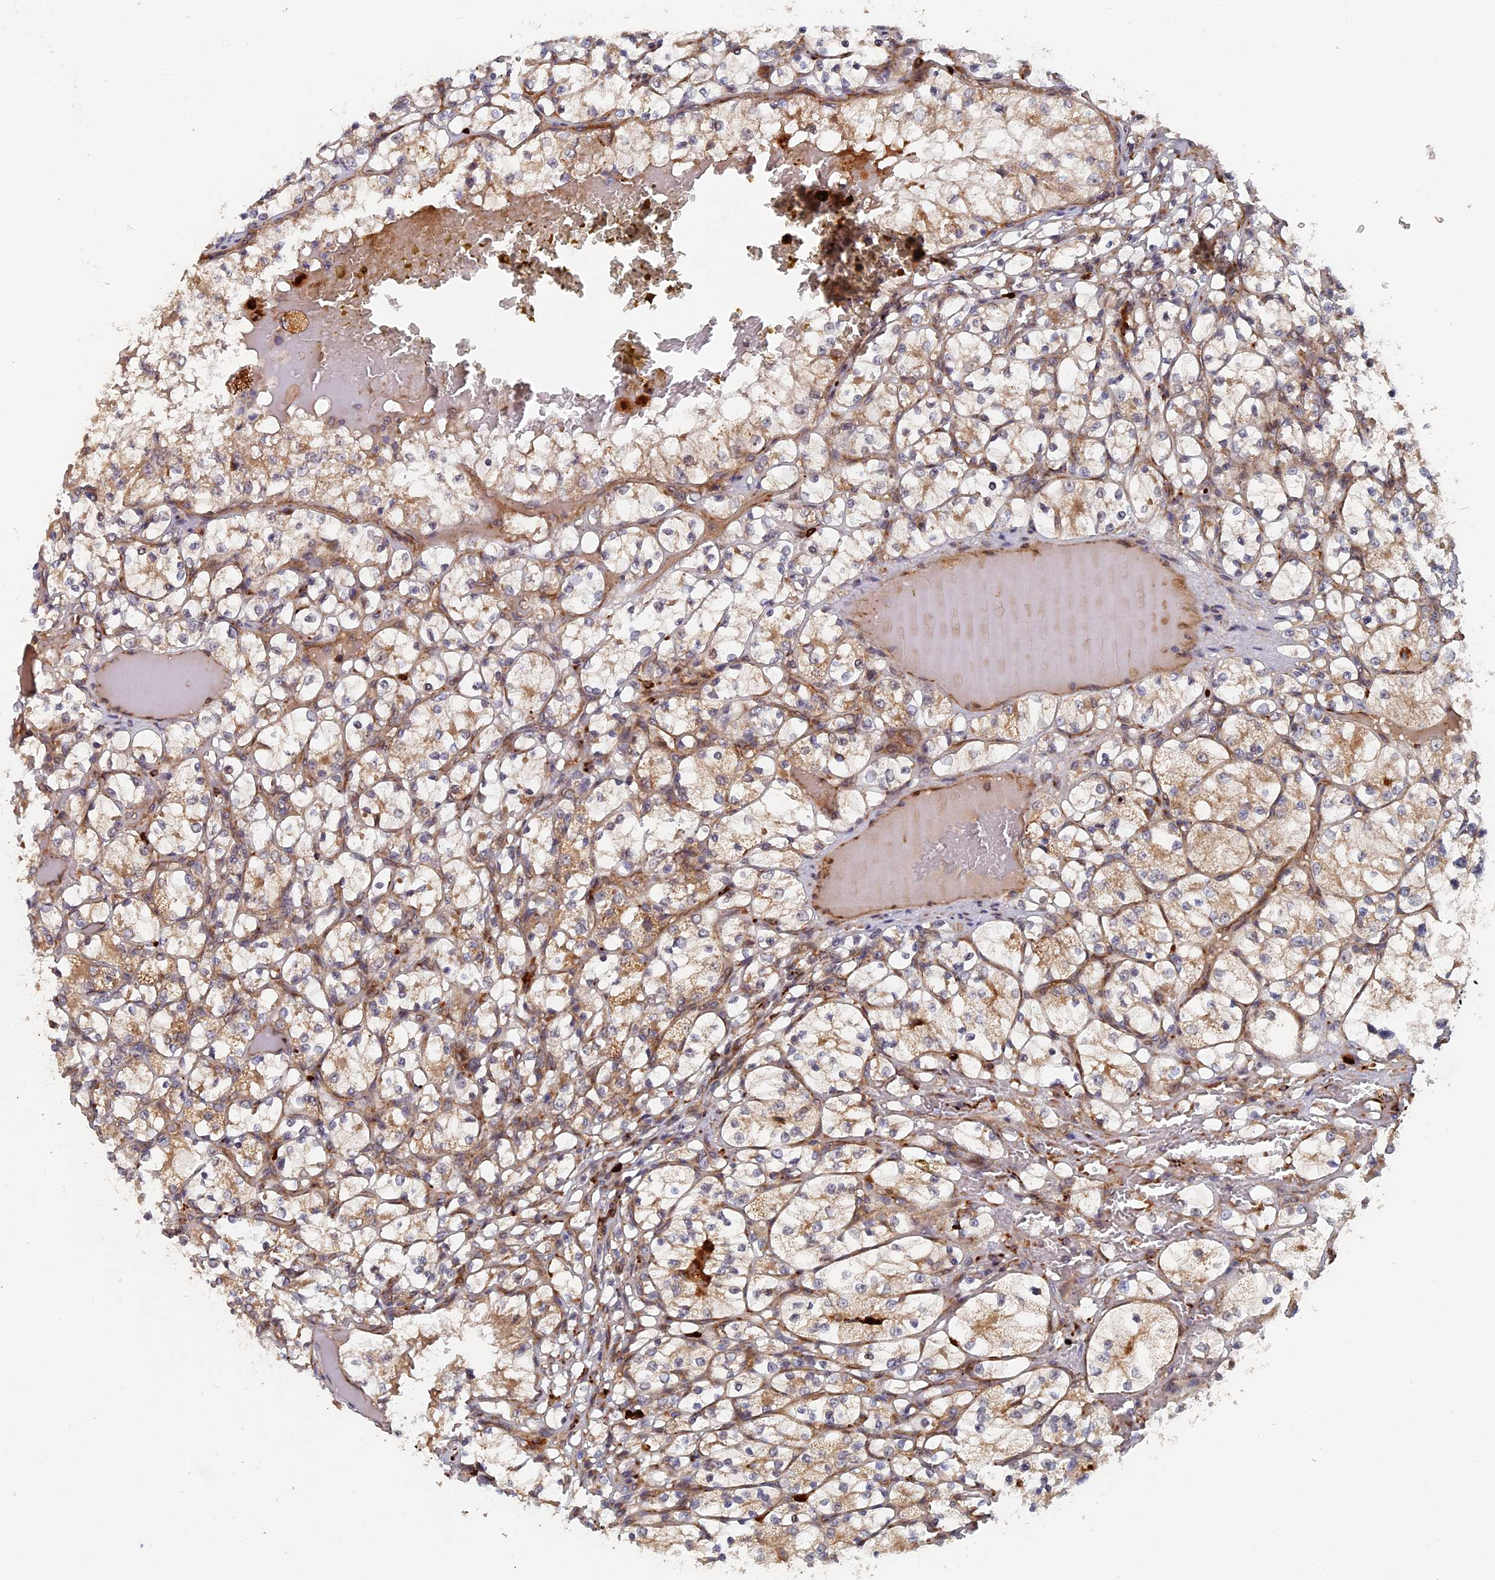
{"staining": {"intensity": "weak", "quantity": "<25%", "location": "cytoplasmic/membranous"}, "tissue": "renal cancer", "cell_type": "Tumor cells", "image_type": "cancer", "snomed": [{"axis": "morphology", "description": "Adenocarcinoma, NOS"}, {"axis": "topography", "description": "Kidney"}], "caption": "A high-resolution histopathology image shows immunohistochemistry staining of adenocarcinoma (renal), which demonstrates no significant expression in tumor cells.", "gene": "TRAPPC2L", "patient": {"sex": "female", "age": 69}}